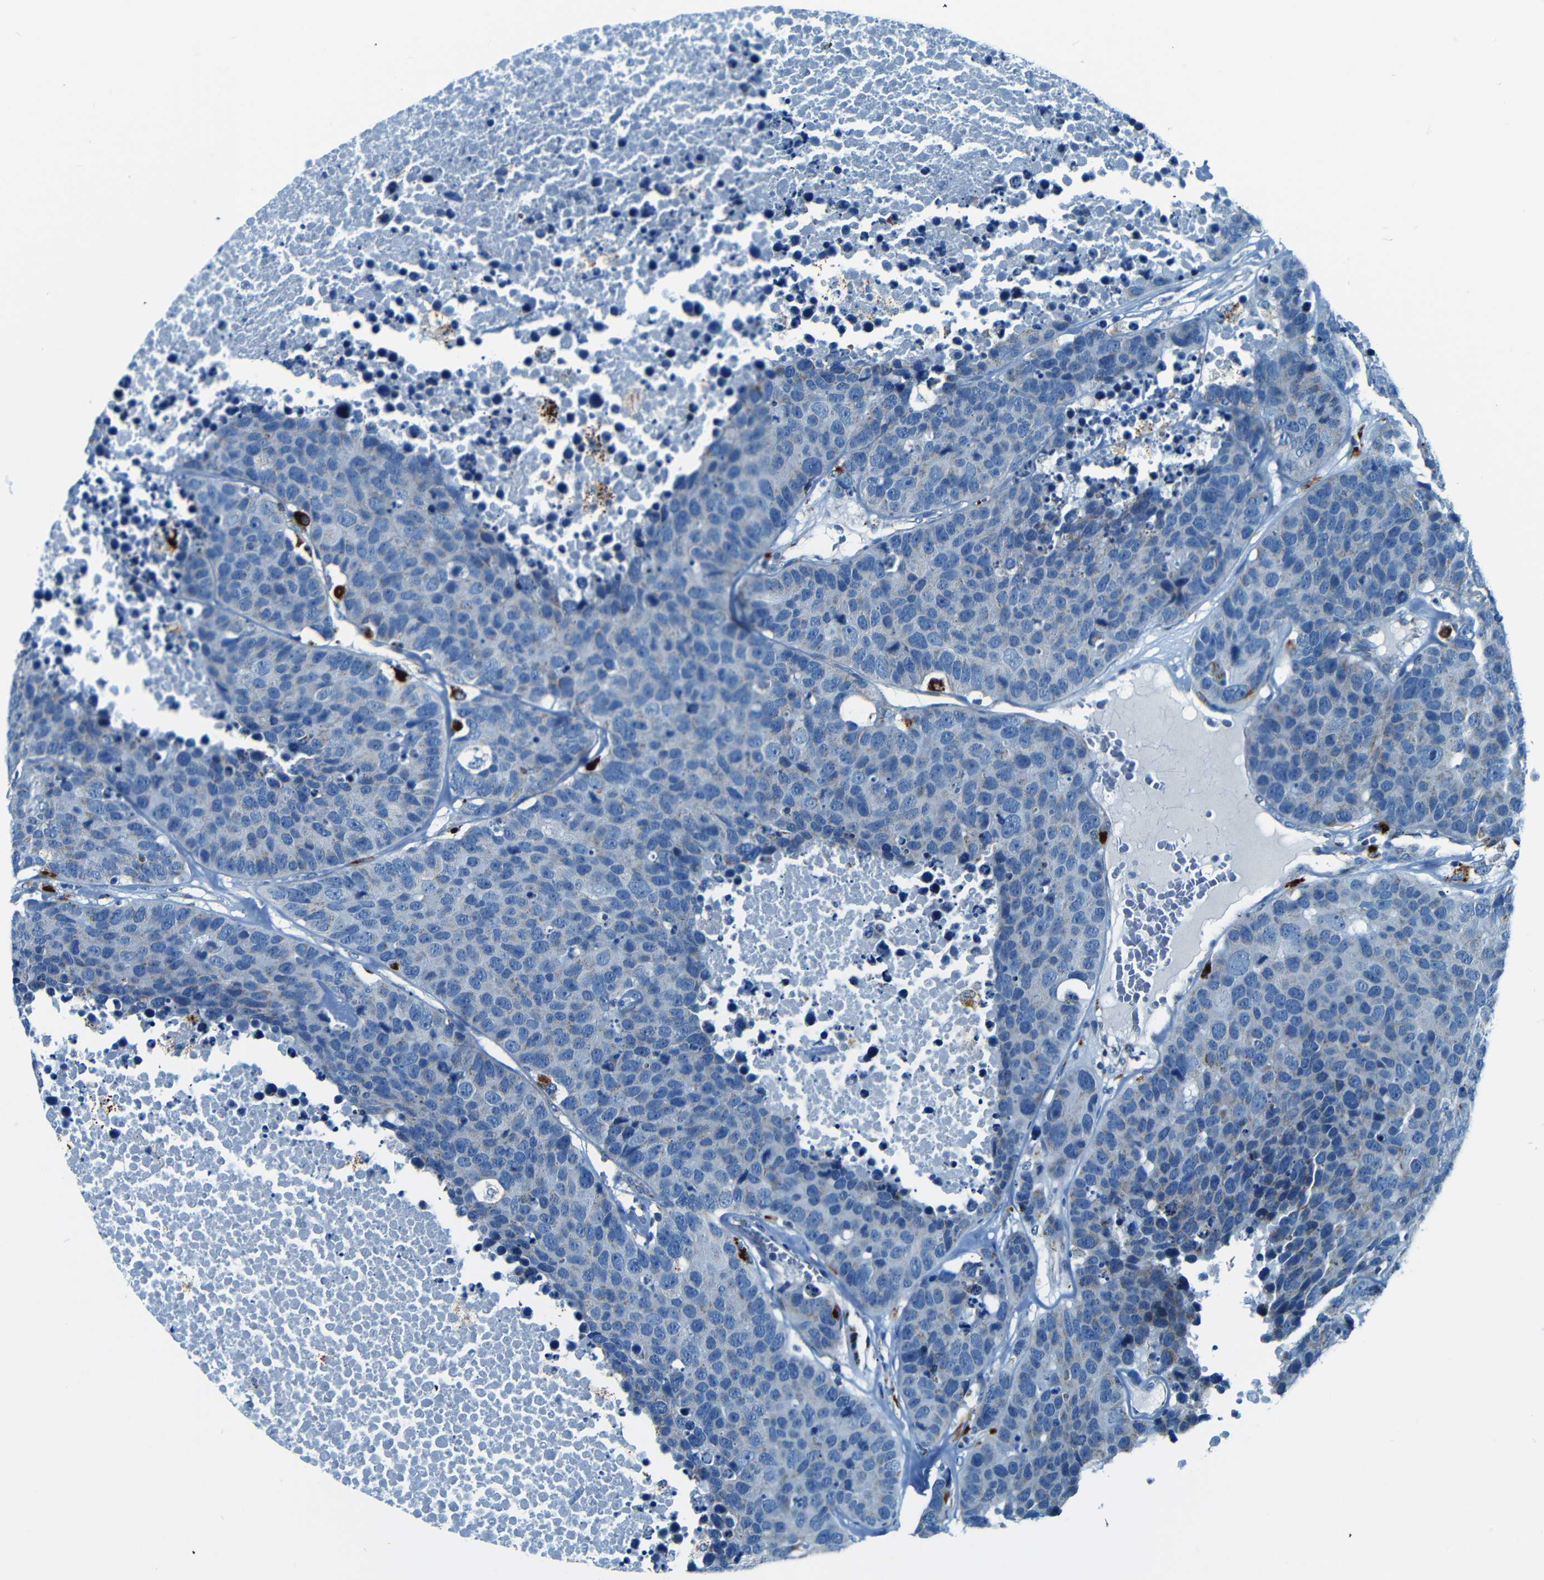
{"staining": {"intensity": "negative", "quantity": "none", "location": "none"}, "tissue": "carcinoid", "cell_type": "Tumor cells", "image_type": "cancer", "snomed": [{"axis": "morphology", "description": "Carcinoid, malignant, NOS"}, {"axis": "topography", "description": "Lung"}], "caption": "High power microscopy image of an immunohistochemistry (IHC) micrograph of carcinoid, revealing no significant positivity in tumor cells.", "gene": "WSCD2", "patient": {"sex": "male", "age": 60}}